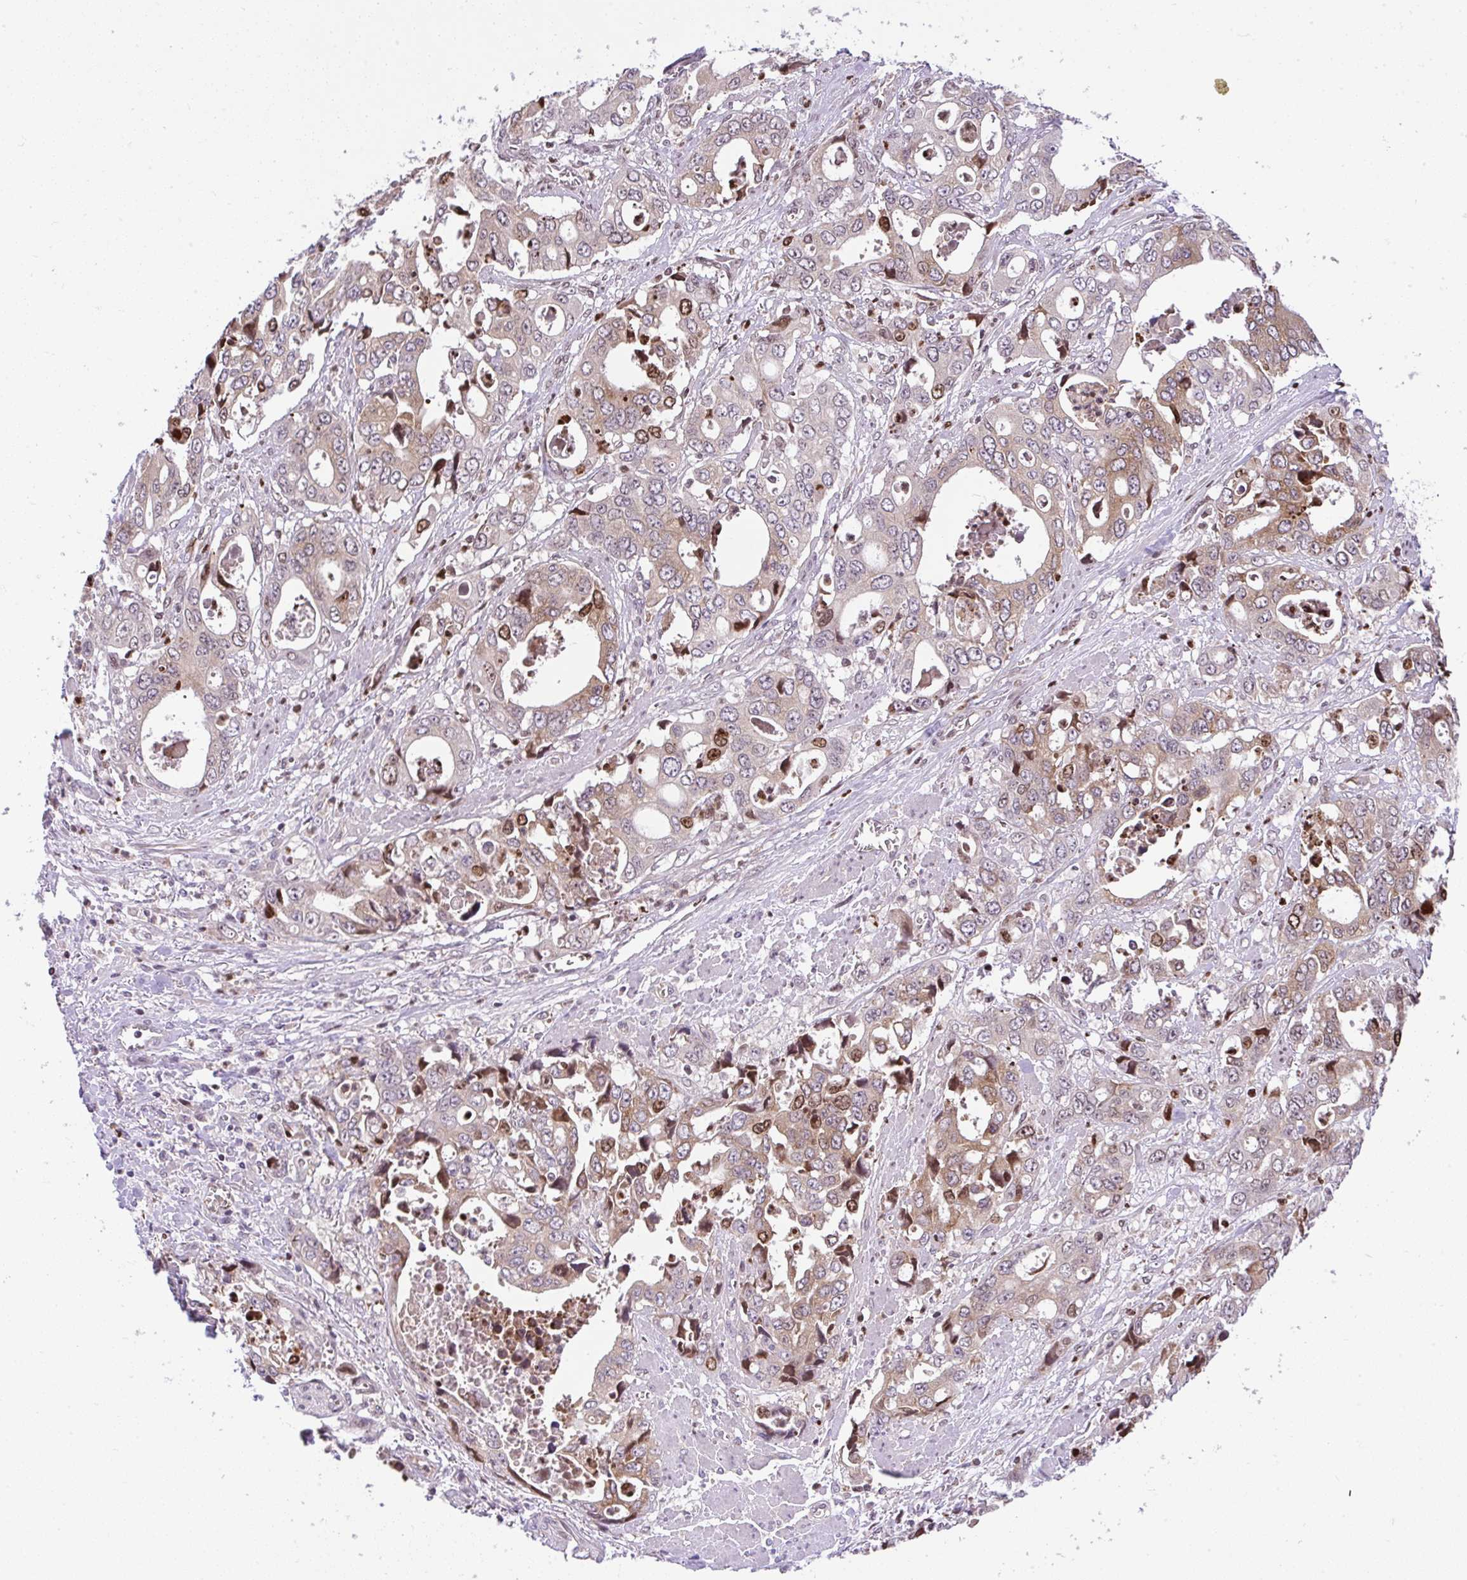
{"staining": {"intensity": "moderate", "quantity": "25%-75%", "location": "cytoplasmic/membranous,nuclear"}, "tissue": "stomach cancer", "cell_type": "Tumor cells", "image_type": "cancer", "snomed": [{"axis": "morphology", "description": "Adenocarcinoma, NOS"}, {"axis": "topography", "description": "Stomach, upper"}], "caption": "Stomach cancer (adenocarcinoma) stained with a brown dye exhibits moderate cytoplasmic/membranous and nuclear positive positivity in approximately 25%-75% of tumor cells.", "gene": "CHIA", "patient": {"sex": "male", "age": 74}}